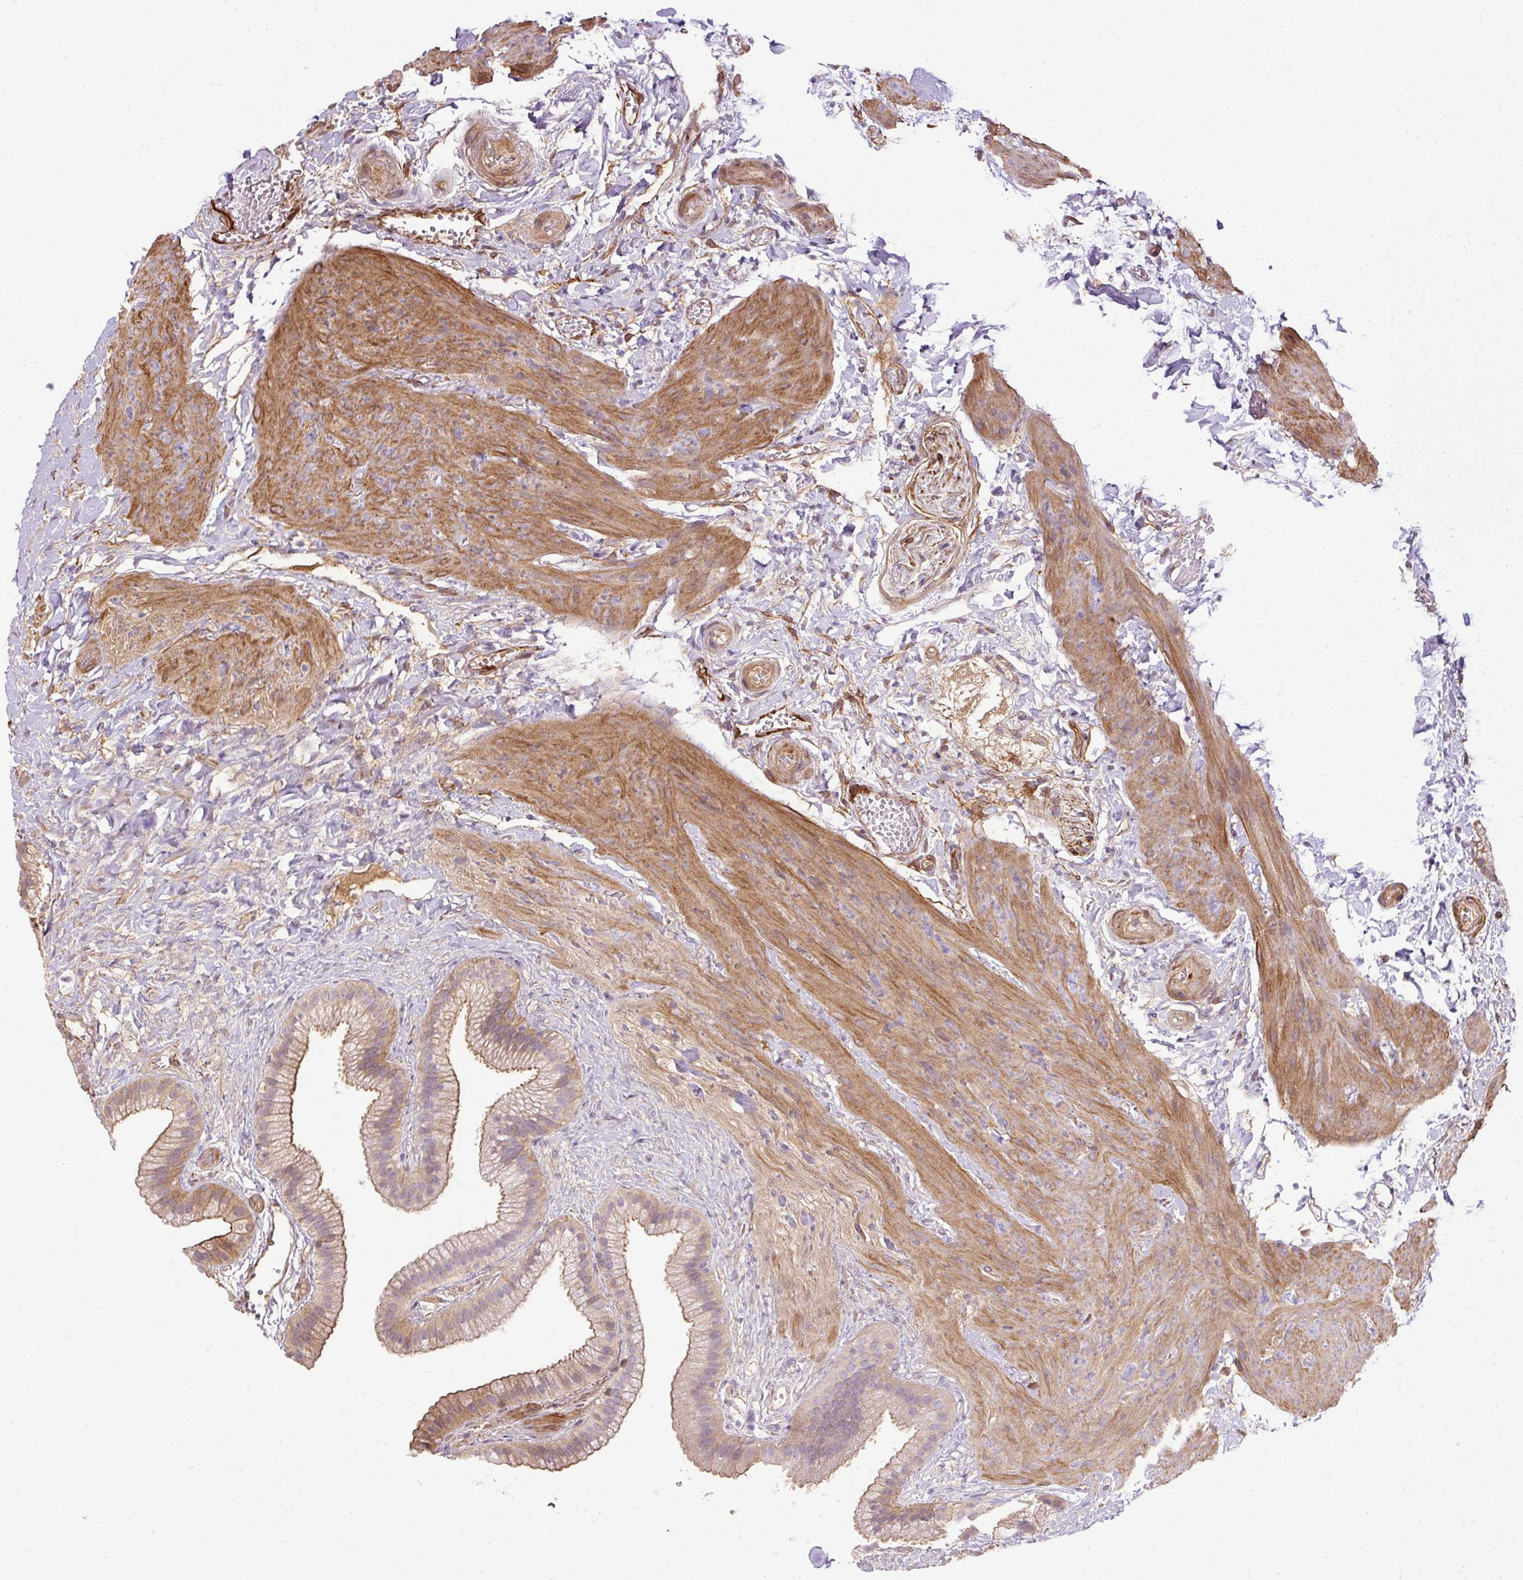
{"staining": {"intensity": "moderate", "quantity": "<25%", "location": "cytoplasmic/membranous"}, "tissue": "gallbladder", "cell_type": "Glandular cells", "image_type": "normal", "snomed": [{"axis": "morphology", "description": "Normal tissue, NOS"}, {"axis": "topography", "description": "Gallbladder"}], "caption": "Benign gallbladder displays moderate cytoplasmic/membranous expression in about <25% of glandular cells, visualized by immunohistochemistry.", "gene": "CNN3", "patient": {"sex": "female", "age": 63}}